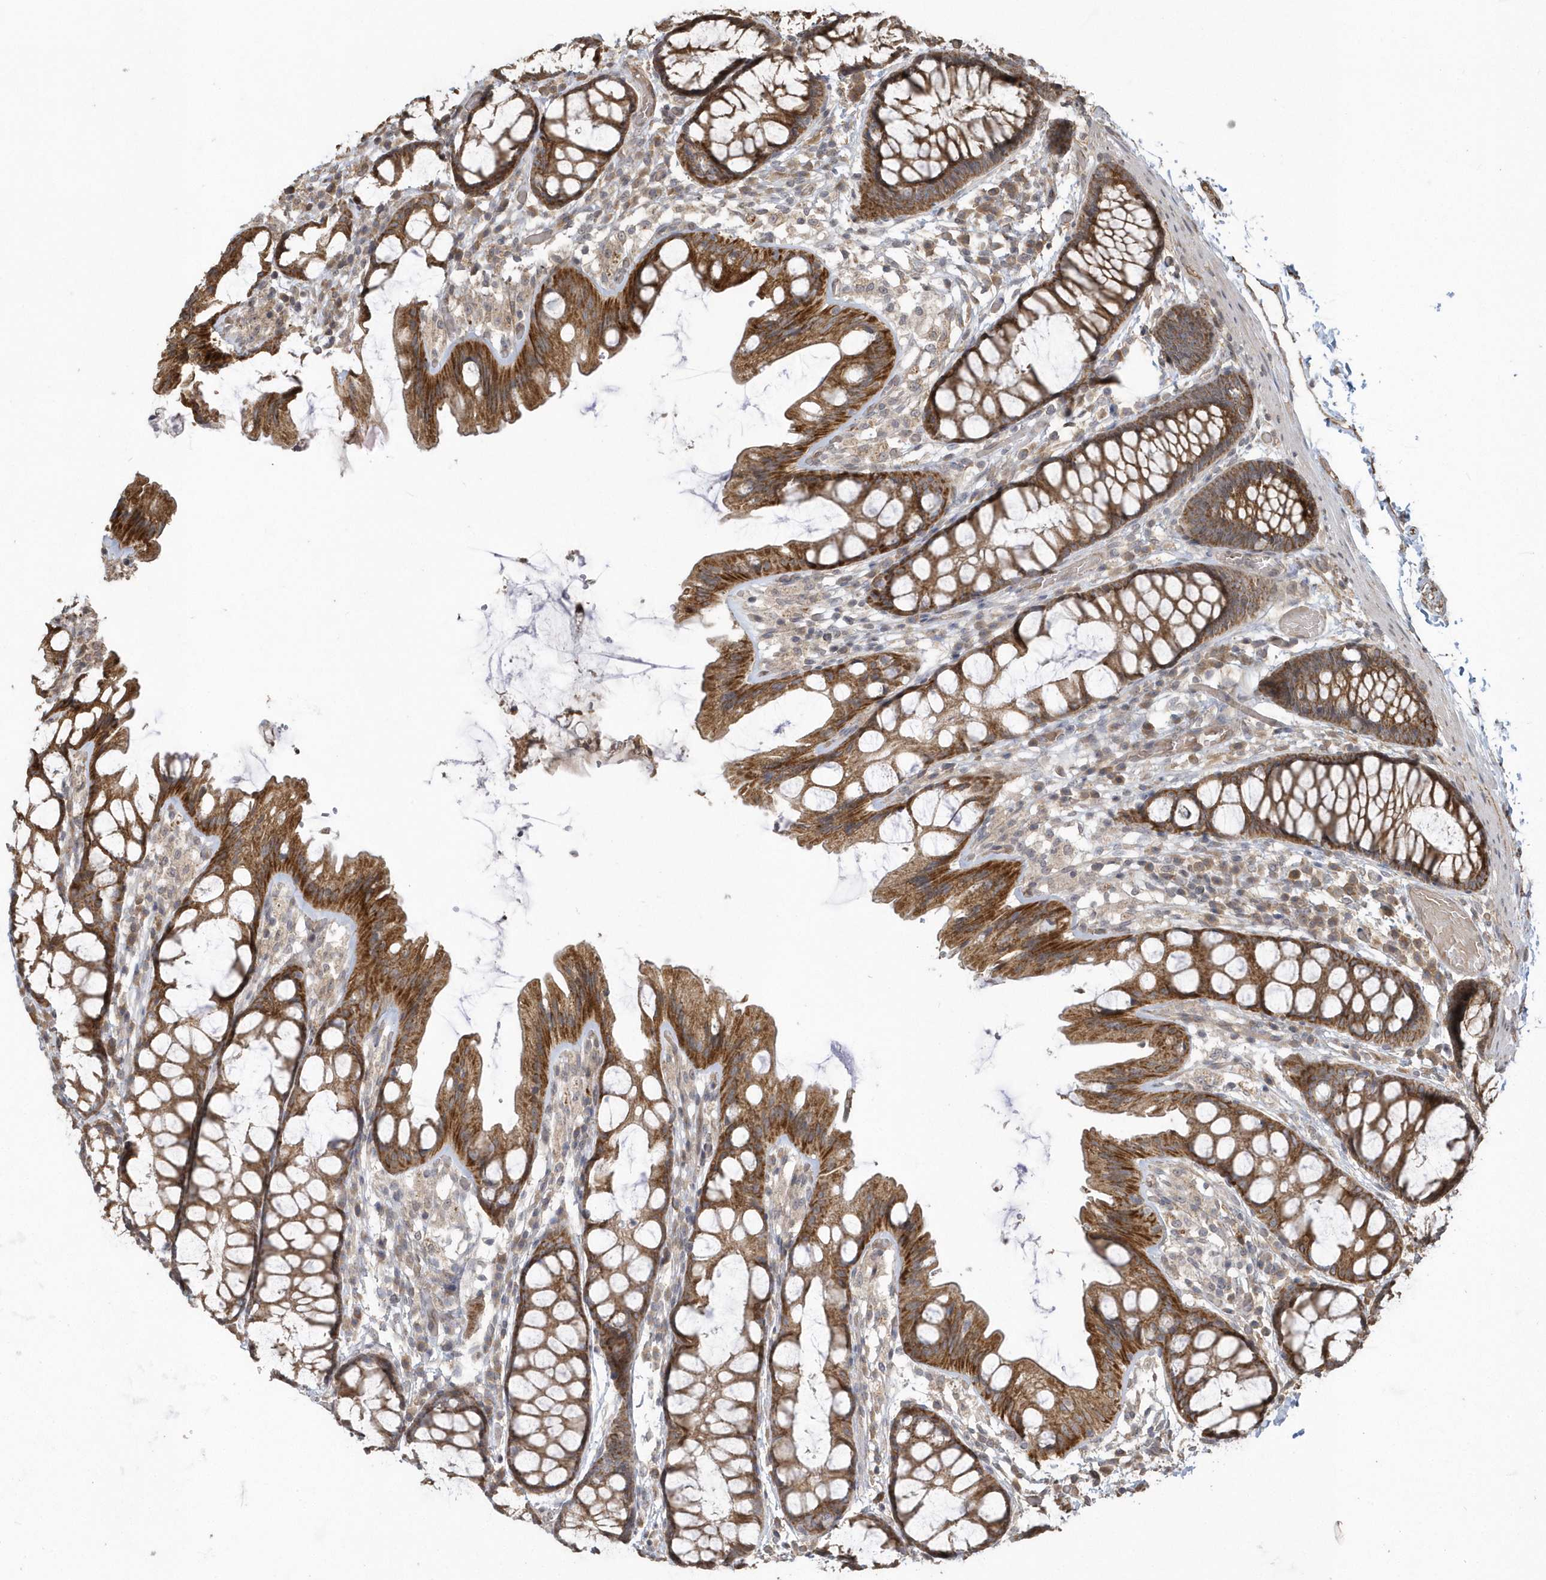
{"staining": {"intensity": "moderate", "quantity": ">75%", "location": "cytoplasmic/membranous"}, "tissue": "colon", "cell_type": "Endothelial cells", "image_type": "normal", "snomed": [{"axis": "morphology", "description": "Normal tissue, NOS"}, {"axis": "topography", "description": "Colon"}], "caption": "IHC histopathology image of benign colon: human colon stained using immunohistochemistry (IHC) displays medium levels of moderate protein expression localized specifically in the cytoplasmic/membranous of endothelial cells, appearing as a cytoplasmic/membranous brown color.", "gene": "HERPUD1", "patient": {"sex": "male", "age": 47}}